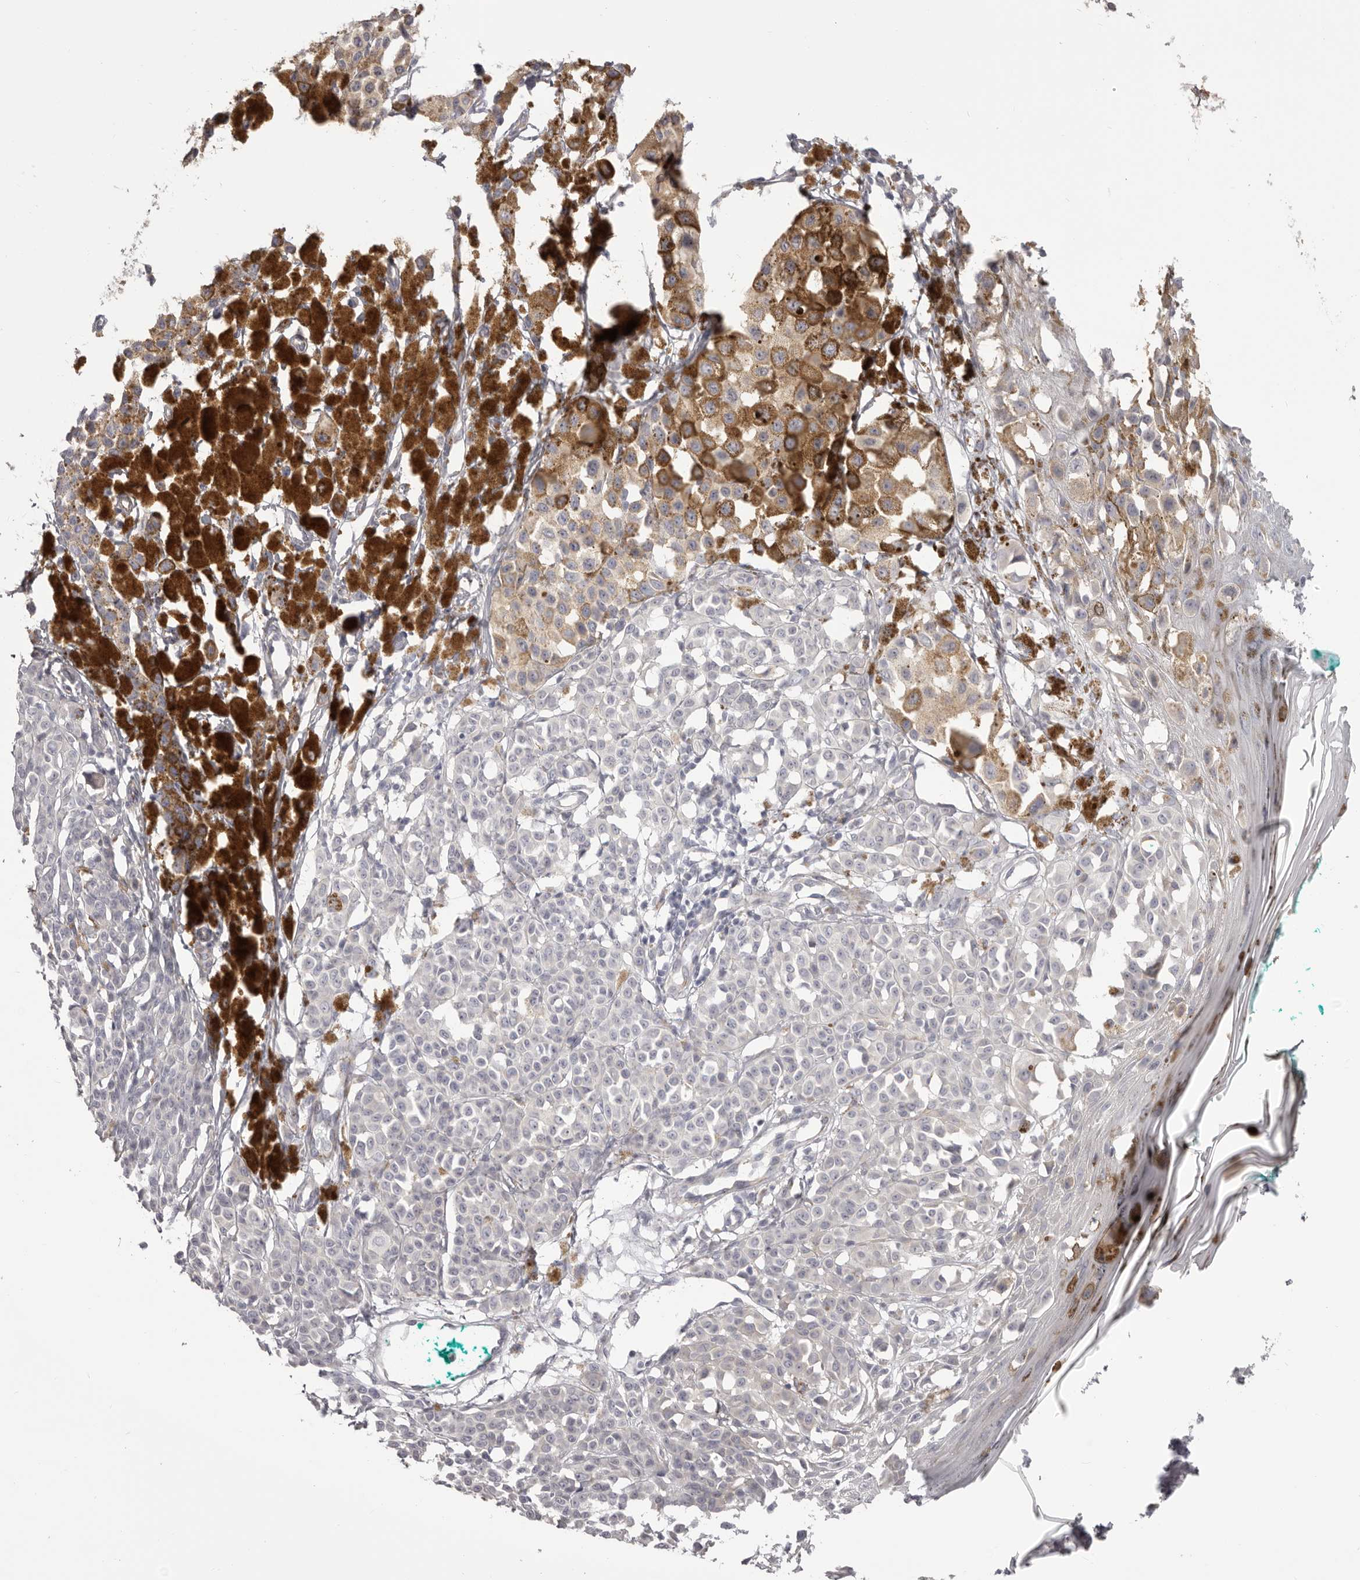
{"staining": {"intensity": "negative", "quantity": "none", "location": "none"}, "tissue": "melanoma", "cell_type": "Tumor cells", "image_type": "cancer", "snomed": [{"axis": "morphology", "description": "Malignant melanoma, NOS"}, {"axis": "topography", "description": "Skin of leg"}], "caption": "Malignant melanoma was stained to show a protein in brown. There is no significant expression in tumor cells.", "gene": "OTUD3", "patient": {"sex": "female", "age": 72}}